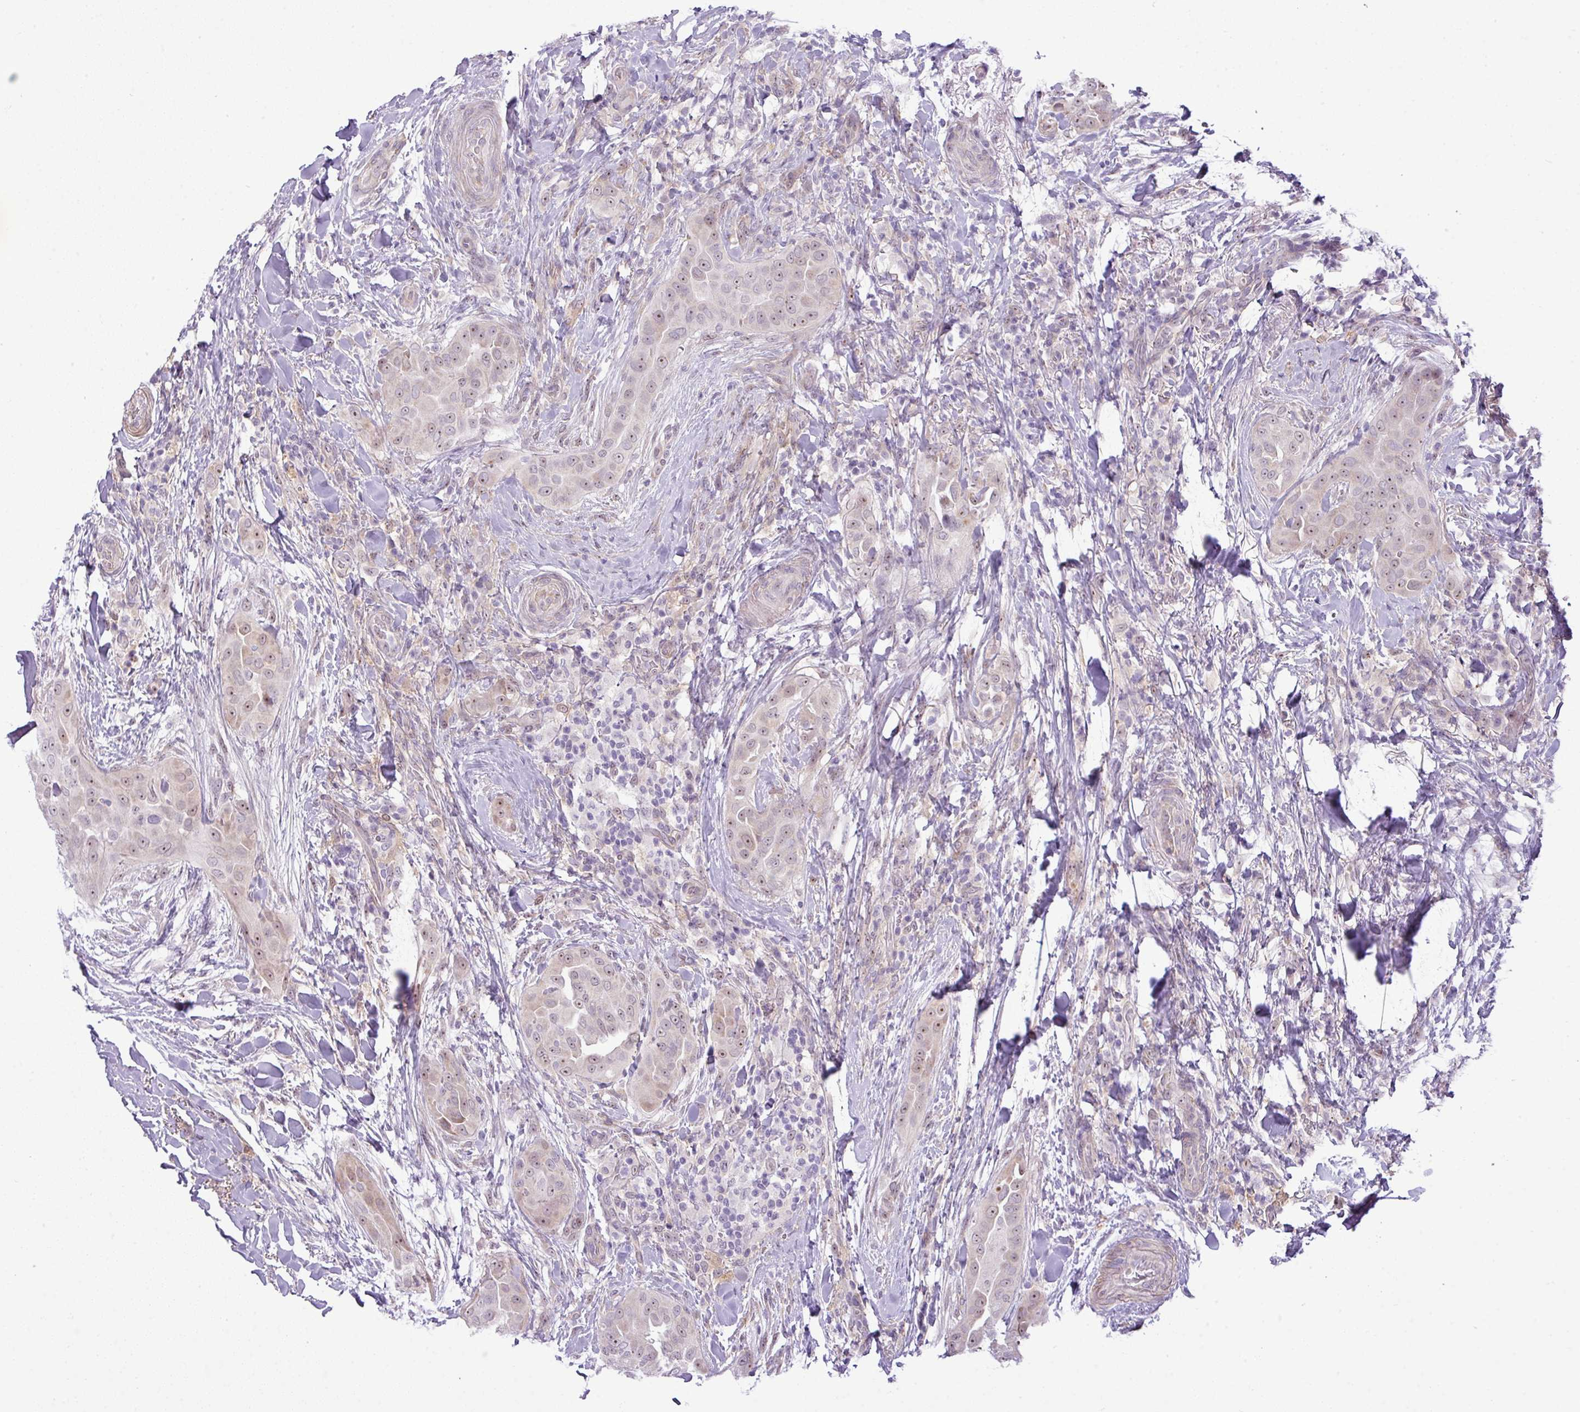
{"staining": {"intensity": "weak", "quantity": "<25%", "location": "cytoplasmic/membranous,nuclear"}, "tissue": "thyroid cancer", "cell_type": "Tumor cells", "image_type": "cancer", "snomed": [{"axis": "morphology", "description": "Papillary adenocarcinoma, NOS"}, {"axis": "topography", "description": "Thyroid gland"}], "caption": "Image shows no protein staining in tumor cells of thyroid cancer tissue.", "gene": "MAK16", "patient": {"sex": "male", "age": 61}}